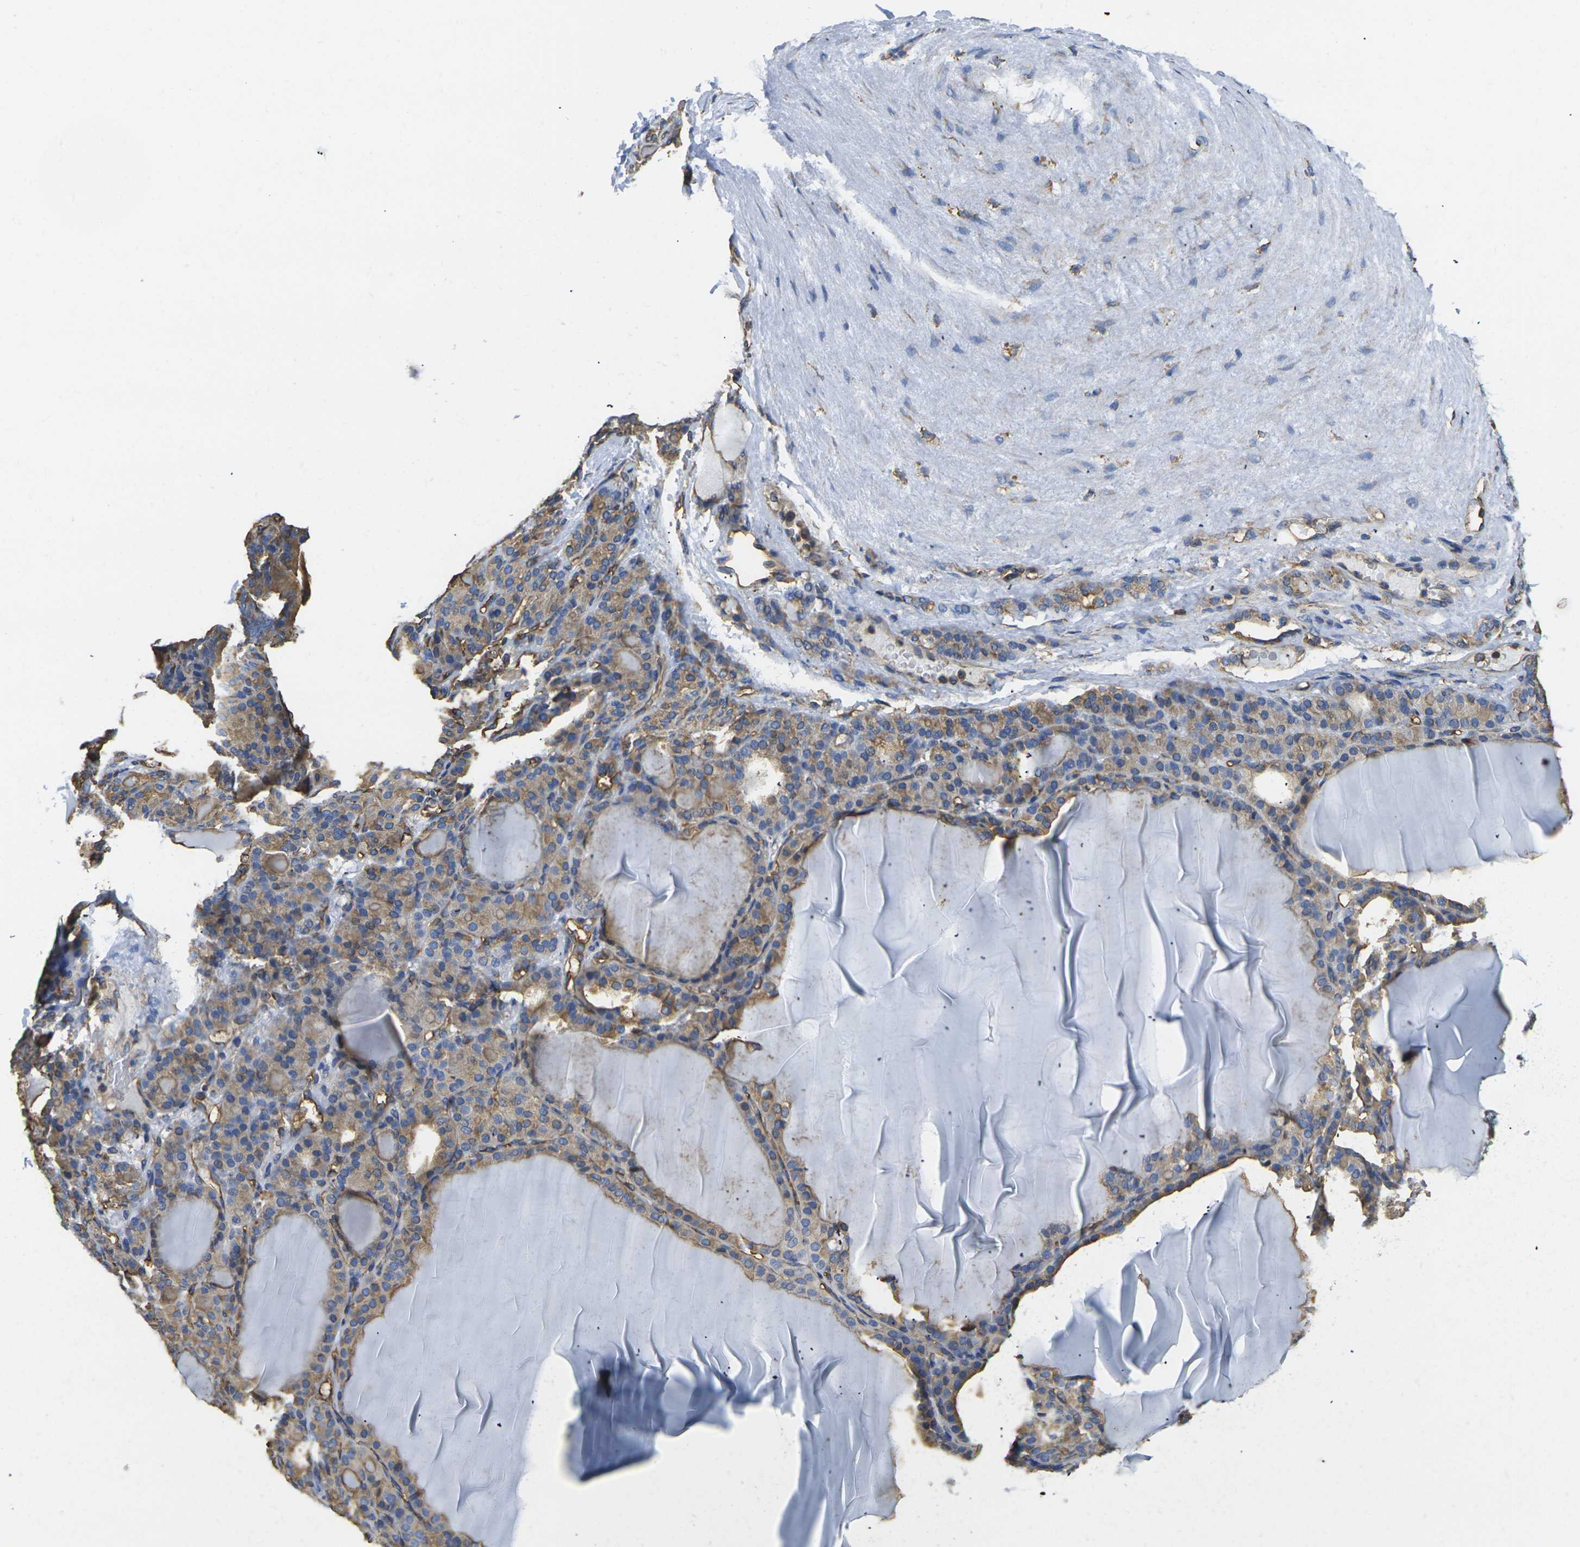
{"staining": {"intensity": "moderate", "quantity": ">75%", "location": "cytoplasmic/membranous"}, "tissue": "thyroid gland", "cell_type": "Glandular cells", "image_type": "normal", "snomed": [{"axis": "morphology", "description": "Normal tissue, NOS"}, {"axis": "topography", "description": "Thyroid gland"}], "caption": "Immunohistochemistry image of benign thyroid gland: thyroid gland stained using immunohistochemistry exhibits medium levels of moderate protein expression localized specifically in the cytoplasmic/membranous of glandular cells, appearing as a cytoplasmic/membranous brown color.", "gene": "FAM110D", "patient": {"sex": "female", "age": 28}}